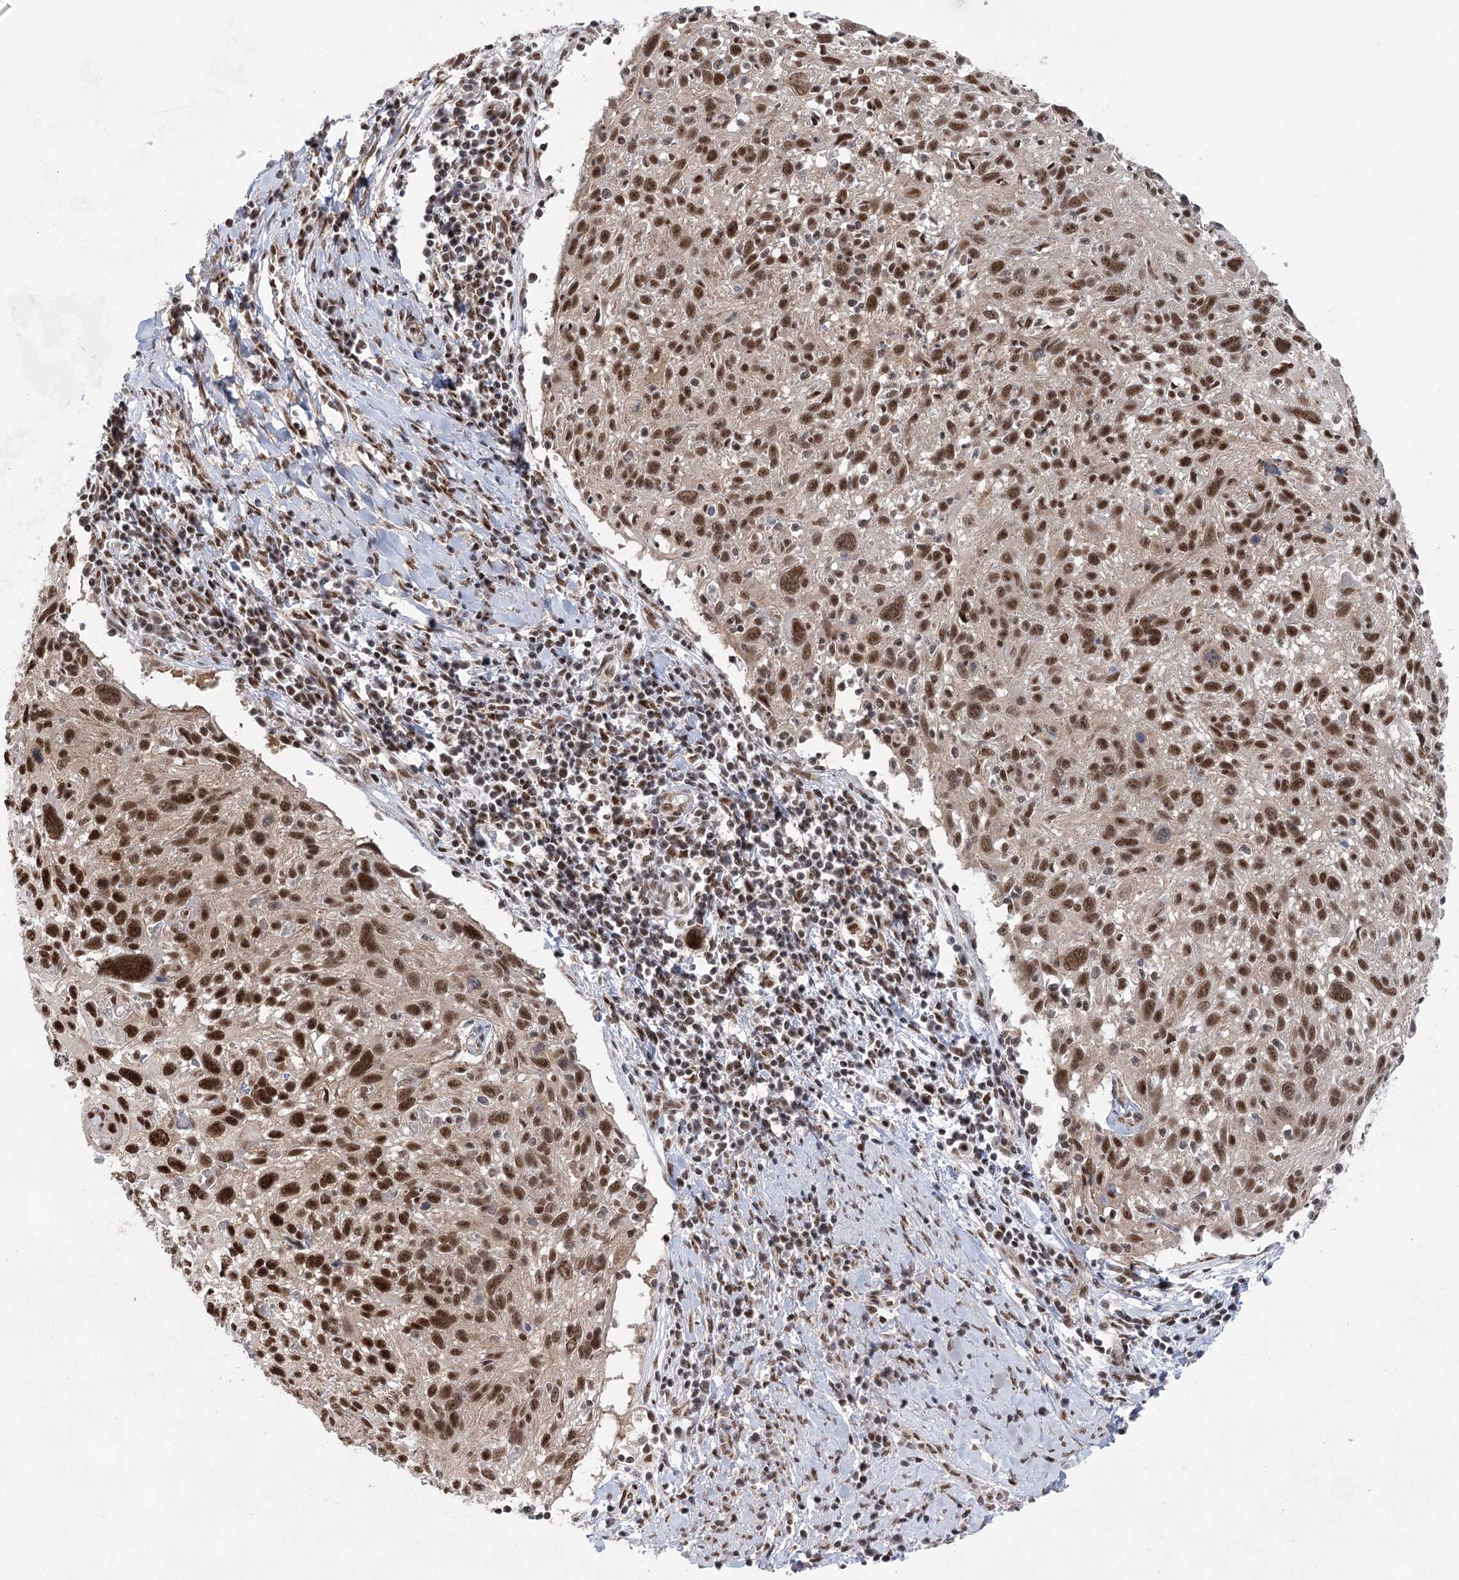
{"staining": {"intensity": "strong", "quantity": ">75%", "location": "nuclear"}, "tissue": "cervical cancer", "cell_type": "Tumor cells", "image_type": "cancer", "snomed": [{"axis": "morphology", "description": "Squamous cell carcinoma, NOS"}, {"axis": "topography", "description": "Cervix"}], "caption": "About >75% of tumor cells in human cervical cancer exhibit strong nuclear protein staining as visualized by brown immunohistochemical staining.", "gene": "ZCCHC8", "patient": {"sex": "female", "age": 51}}